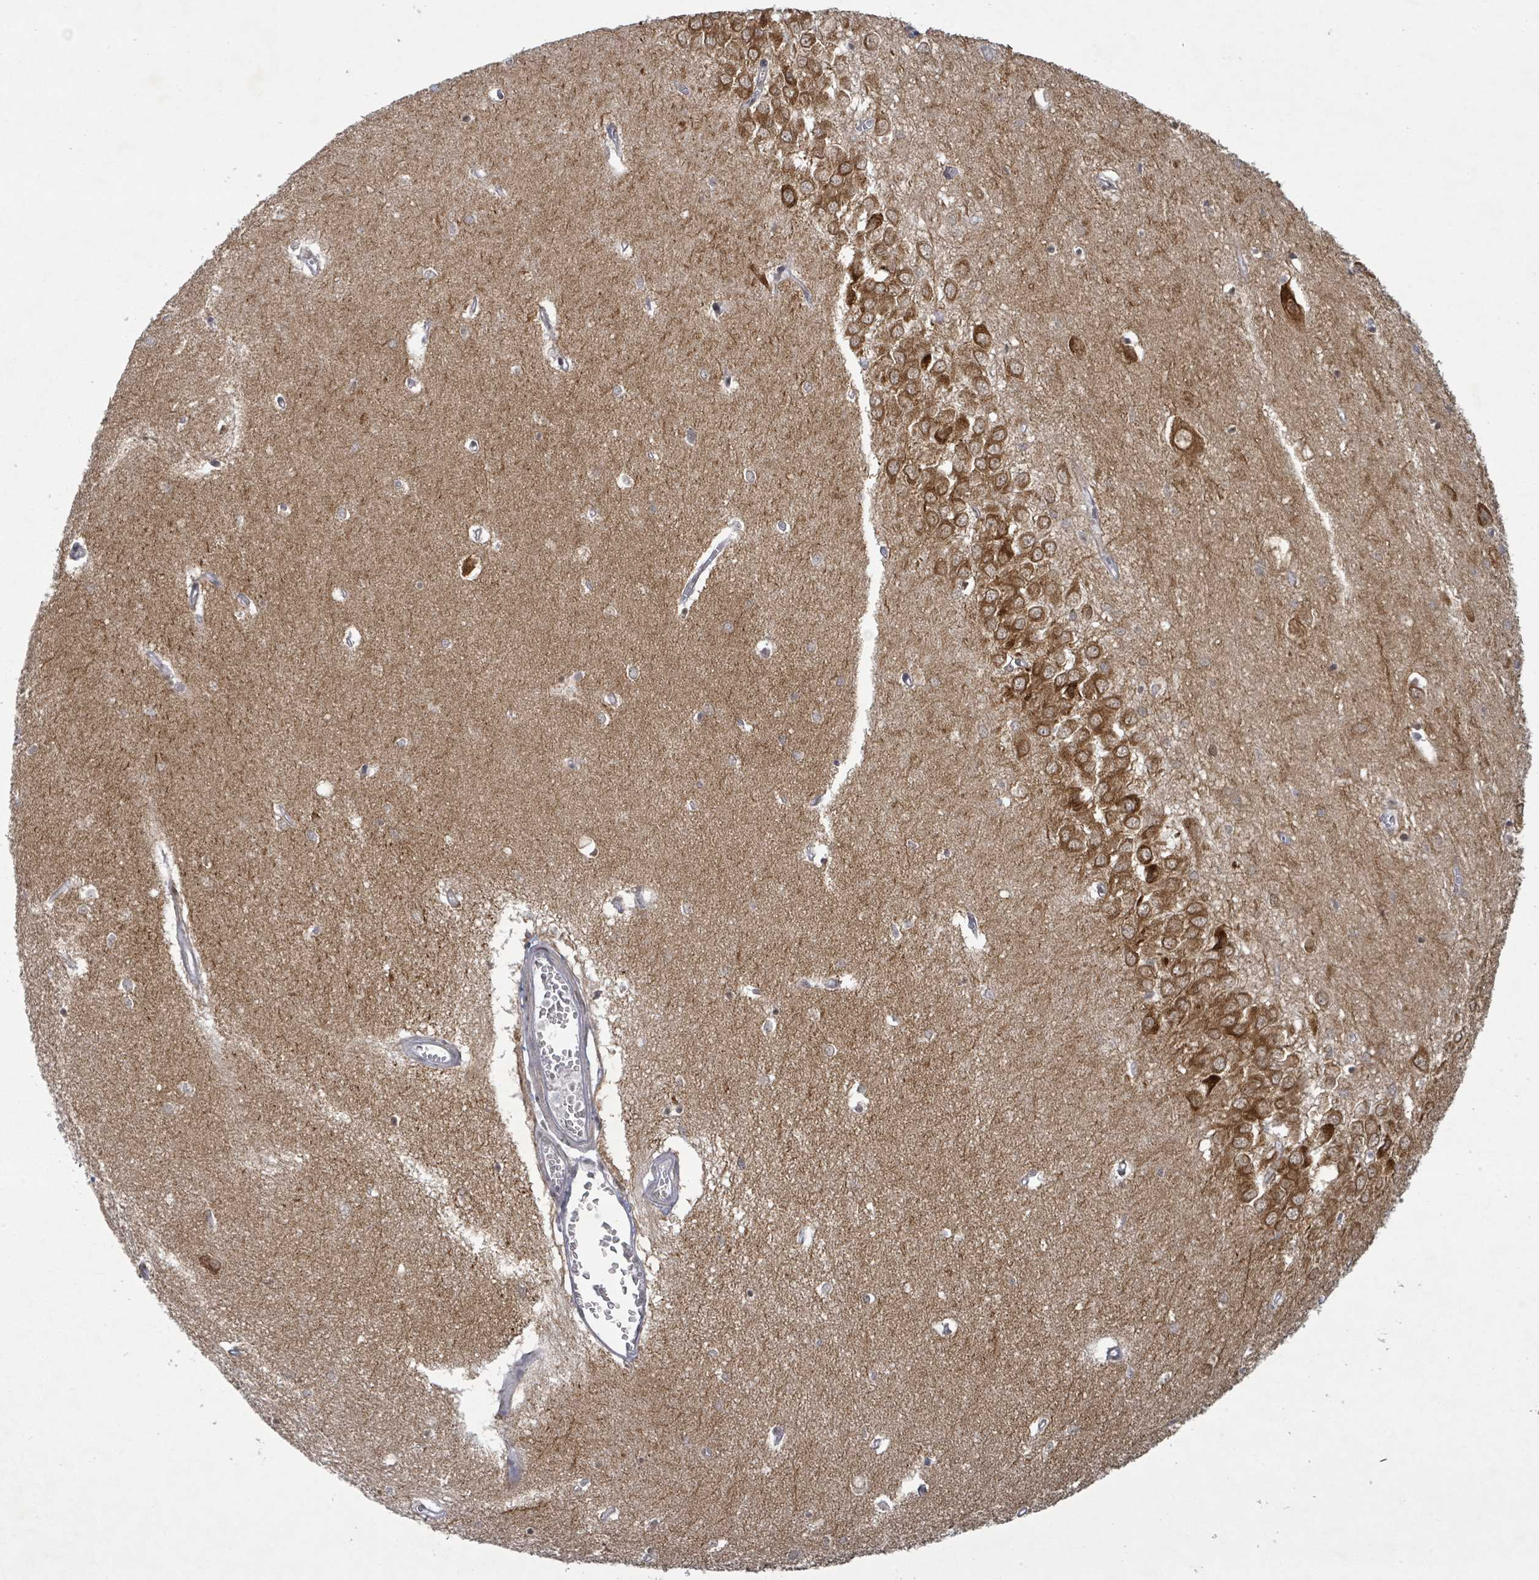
{"staining": {"intensity": "negative", "quantity": "none", "location": "none"}, "tissue": "hippocampus", "cell_type": "Glial cells", "image_type": "normal", "snomed": [{"axis": "morphology", "description": "Normal tissue, NOS"}, {"axis": "topography", "description": "Hippocampus"}], "caption": "Glial cells show no significant staining in unremarkable hippocampus.", "gene": "BANP", "patient": {"sex": "female", "age": 64}}